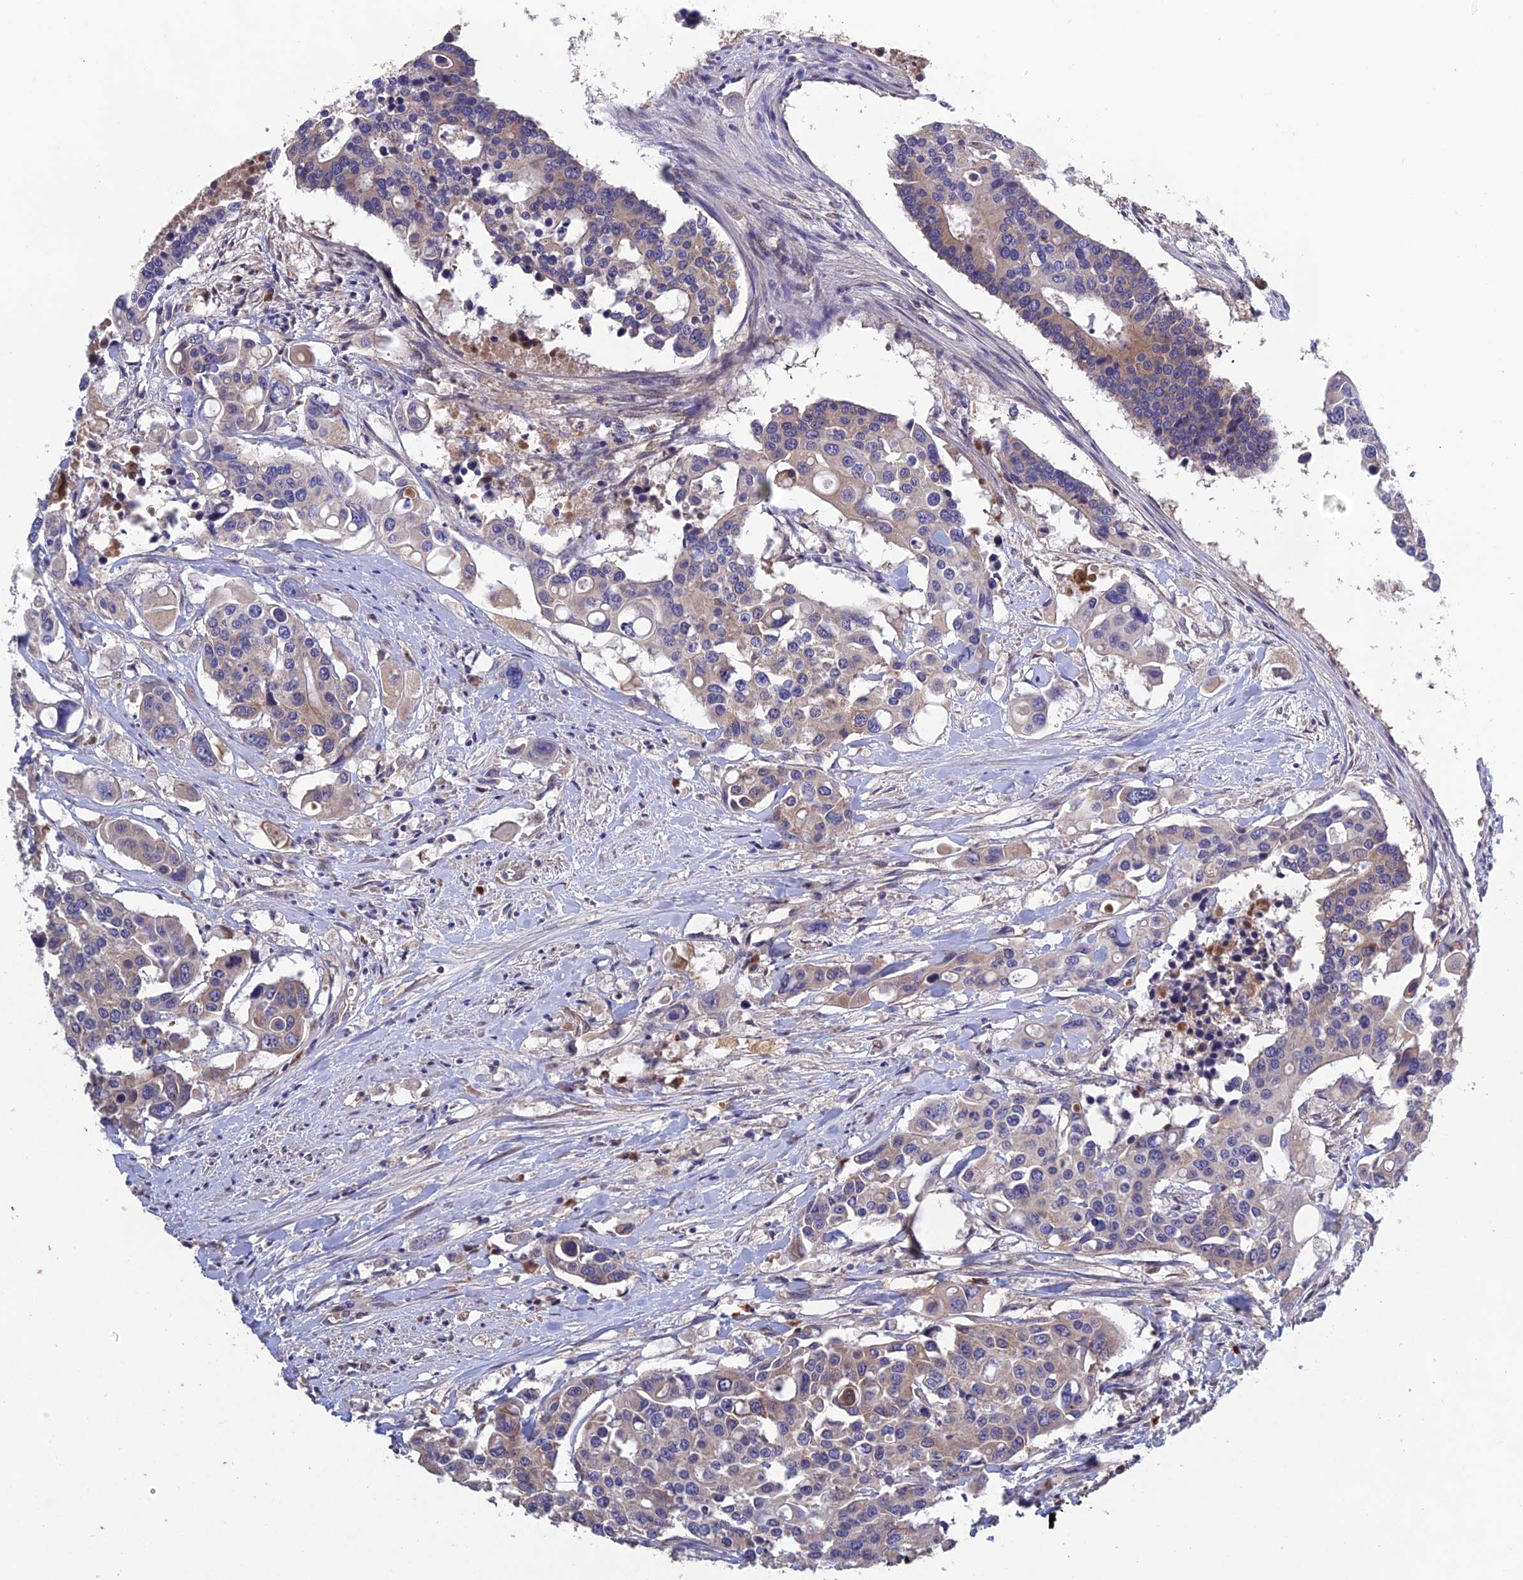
{"staining": {"intensity": "weak", "quantity": "<25%", "location": "cytoplasmic/membranous"}, "tissue": "colorectal cancer", "cell_type": "Tumor cells", "image_type": "cancer", "snomed": [{"axis": "morphology", "description": "Adenocarcinoma, NOS"}, {"axis": "topography", "description": "Colon"}], "caption": "Tumor cells are negative for brown protein staining in colorectal cancer.", "gene": "SLC39A13", "patient": {"sex": "male", "age": 77}}